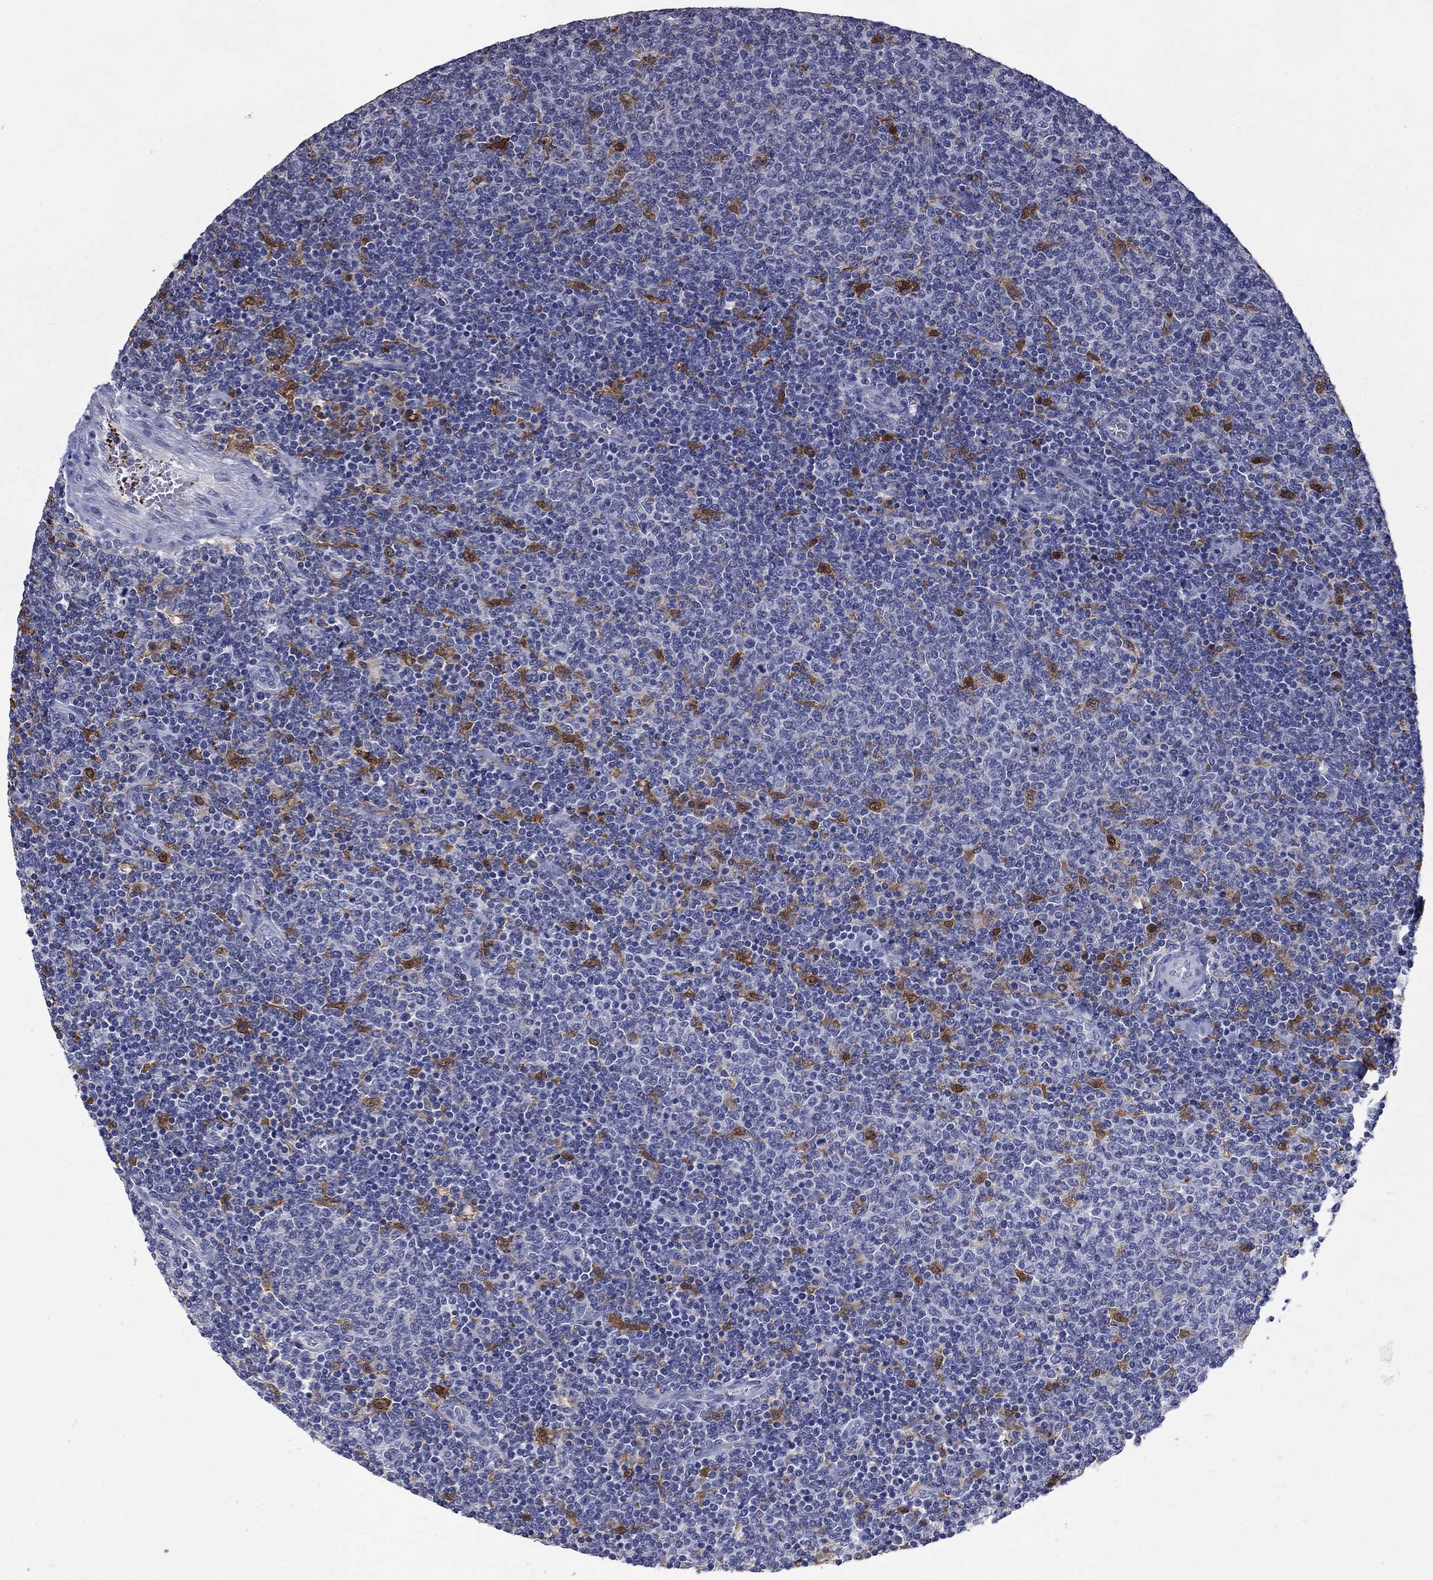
{"staining": {"intensity": "strong", "quantity": "<25%", "location": "cytoplasmic/membranous"}, "tissue": "lymphoma", "cell_type": "Tumor cells", "image_type": "cancer", "snomed": [{"axis": "morphology", "description": "Malignant lymphoma, non-Hodgkin's type, Low grade"}, {"axis": "topography", "description": "Lymph node"}], "caption": "Immunohistochemistry (IHC) of human lymphoma exhibits medium levels of strong cytoplasmic/membranous positivity in approximately <25% of tumor cells. Nuclei are stained in blue.", "gene": "PLEK", "patient": {"sex": "male", "age": 52}}